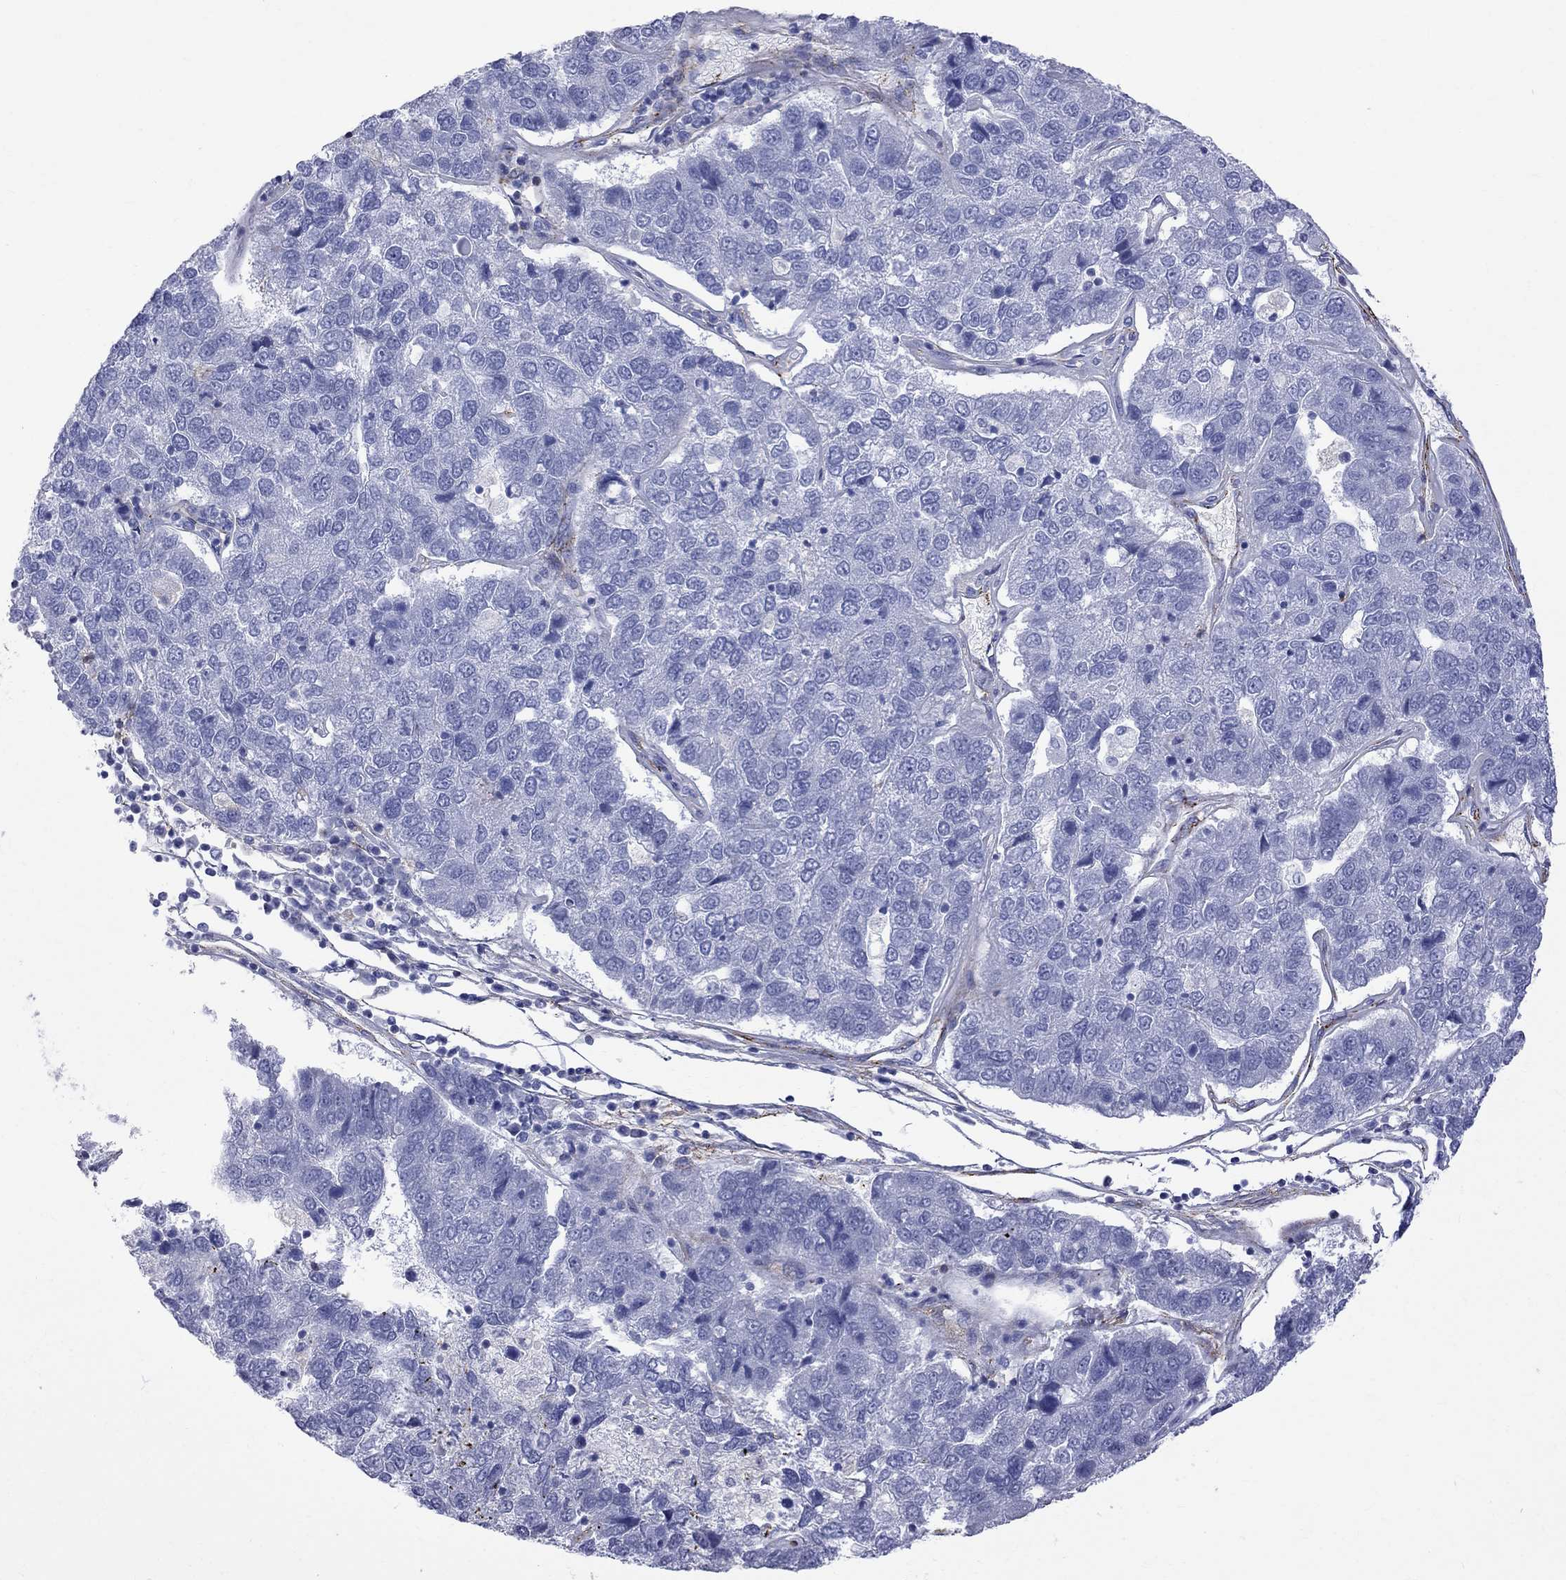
{"staining": {"intensity": "negative", "quantity": "none", "location": "none"}, "tissue": "pancreatic cancer", "cell_type": "Tumor cells", "image_type": "cancer", "snomed": [{"axis": "morphology", "description": "Adenocarcinoma, NOS"}, {"axis": "topography", "description": "Pancreas"}], "caption": "Protein analysis of pancreatic adenocarcinoma reveals no significant expression in tumor cells. (Brightfield microscopy of DAB immunohistochemistry (IHC) at high magnification).", "gene": "S100A3", "patient": {"sex": "female", "age": 61}}